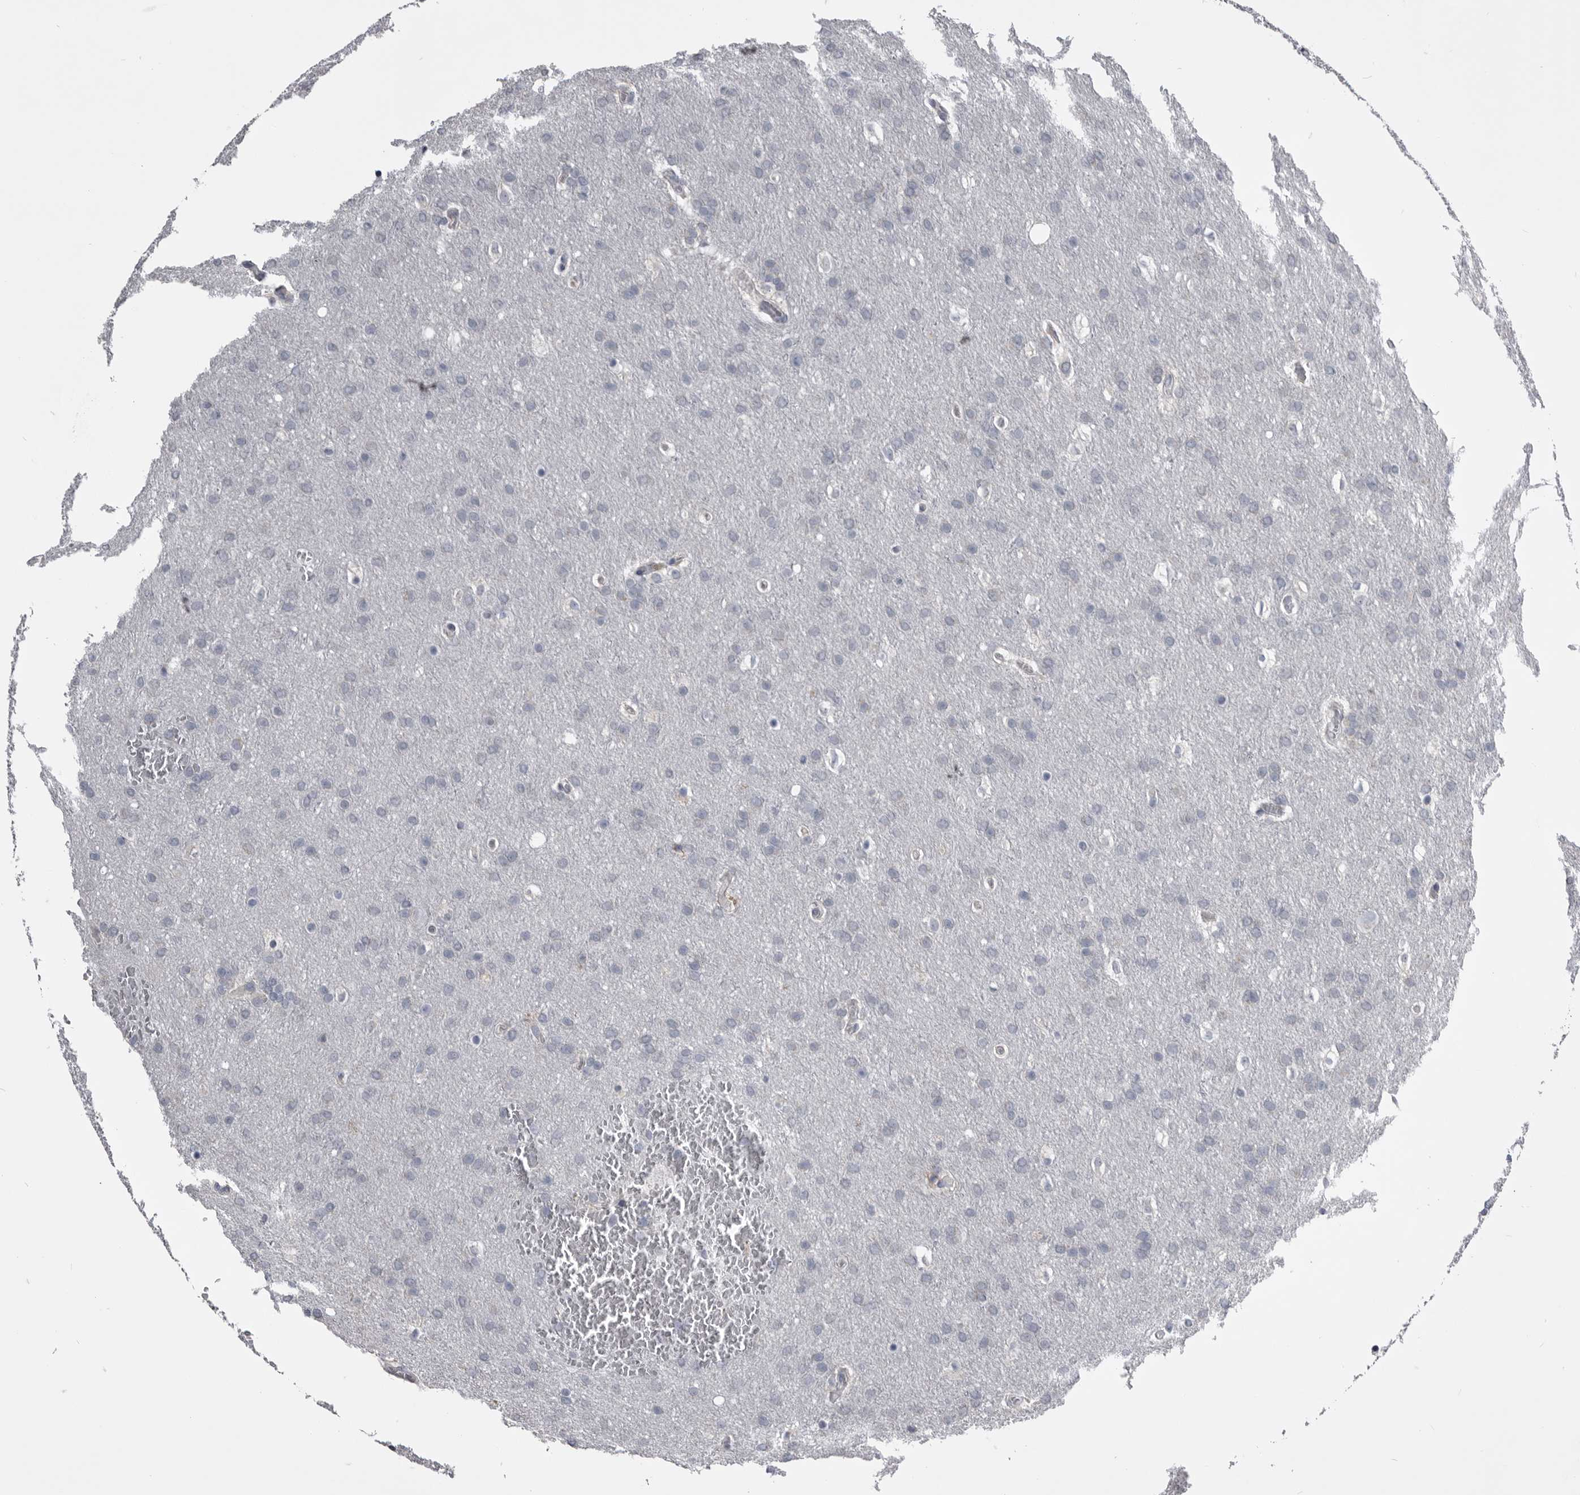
{"staining": {"intensity": "negative", "quantity": "none", "location": "none"}, "tissue": "glioma", "cell_type": "Tumor cells", "image_type": "cancer", "snomed": [{"axis": "morphology", "description": "Glioma, malignant, Low grade"}, {"axis": "topography", "description": "Brain"}], "caption": "Immunohistochemistry of human low-grade glioma (malignant) demonstrates no positivity in tumor cells.", "gene": "OPLAH", "patient": {"sex": "female", "age": 37}}